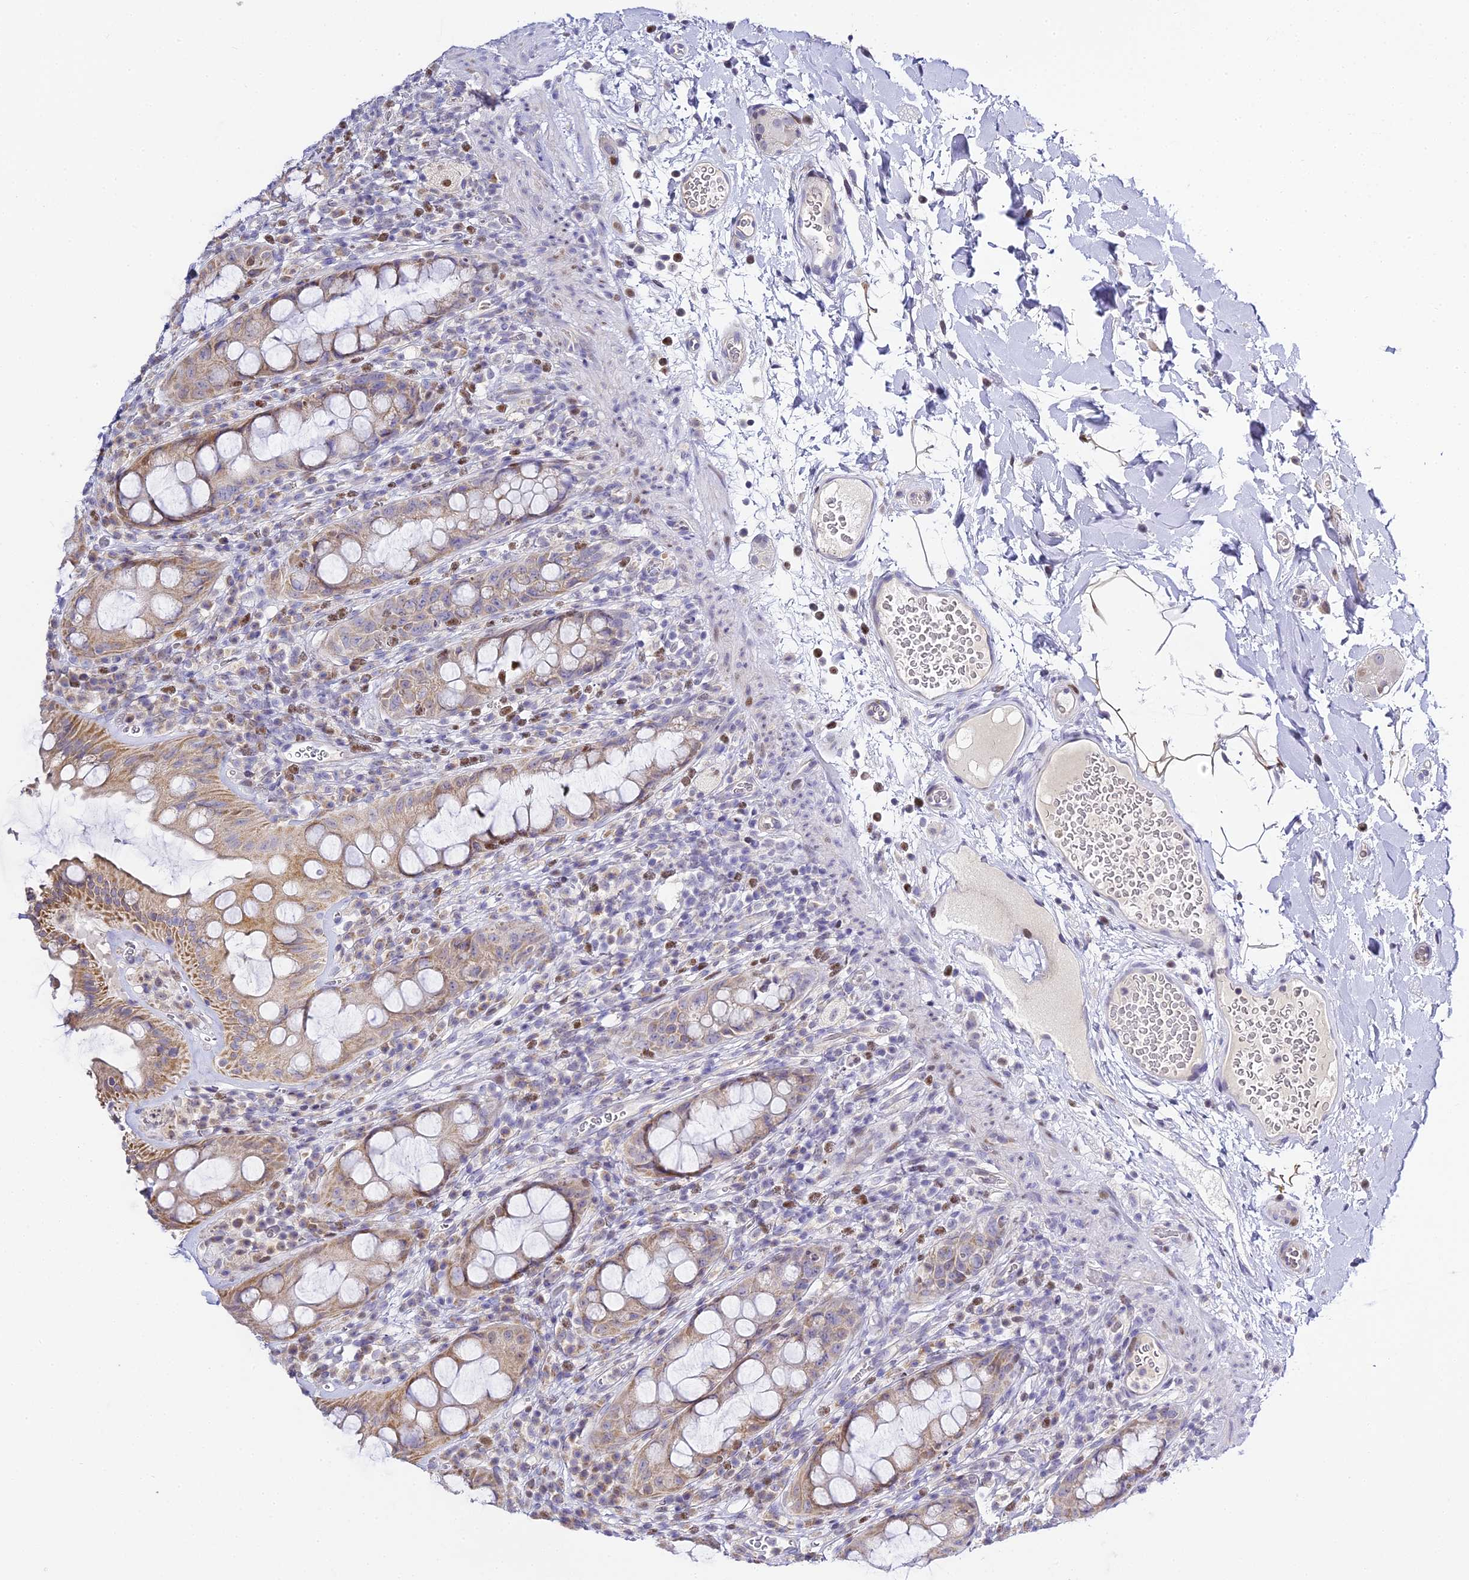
{"staining": {"intensity": "moderate", "quantity": "25%-75%", "location": "cytoplasmic/membranous"}, "tissue": "rectum", "cell_type": "Glandular cells", "image_type": "normal", "snomed": [{"axis": "morphology", "description": "Normal tissue, NOS"}, {"axis": "topography", "description": "Rectum"}], "caption": "The image demonstrates a brown stain indicating the presence of a protein in the cytoplasmic/membranous of glandular cells in rectum. The protein of interest is stained brown, and the nuclei are stained in blue (DAB IHC with brightfield microscopy, high magnification).", "gene": "SERP1", "patient": {"sex": "female", "age": 57}}